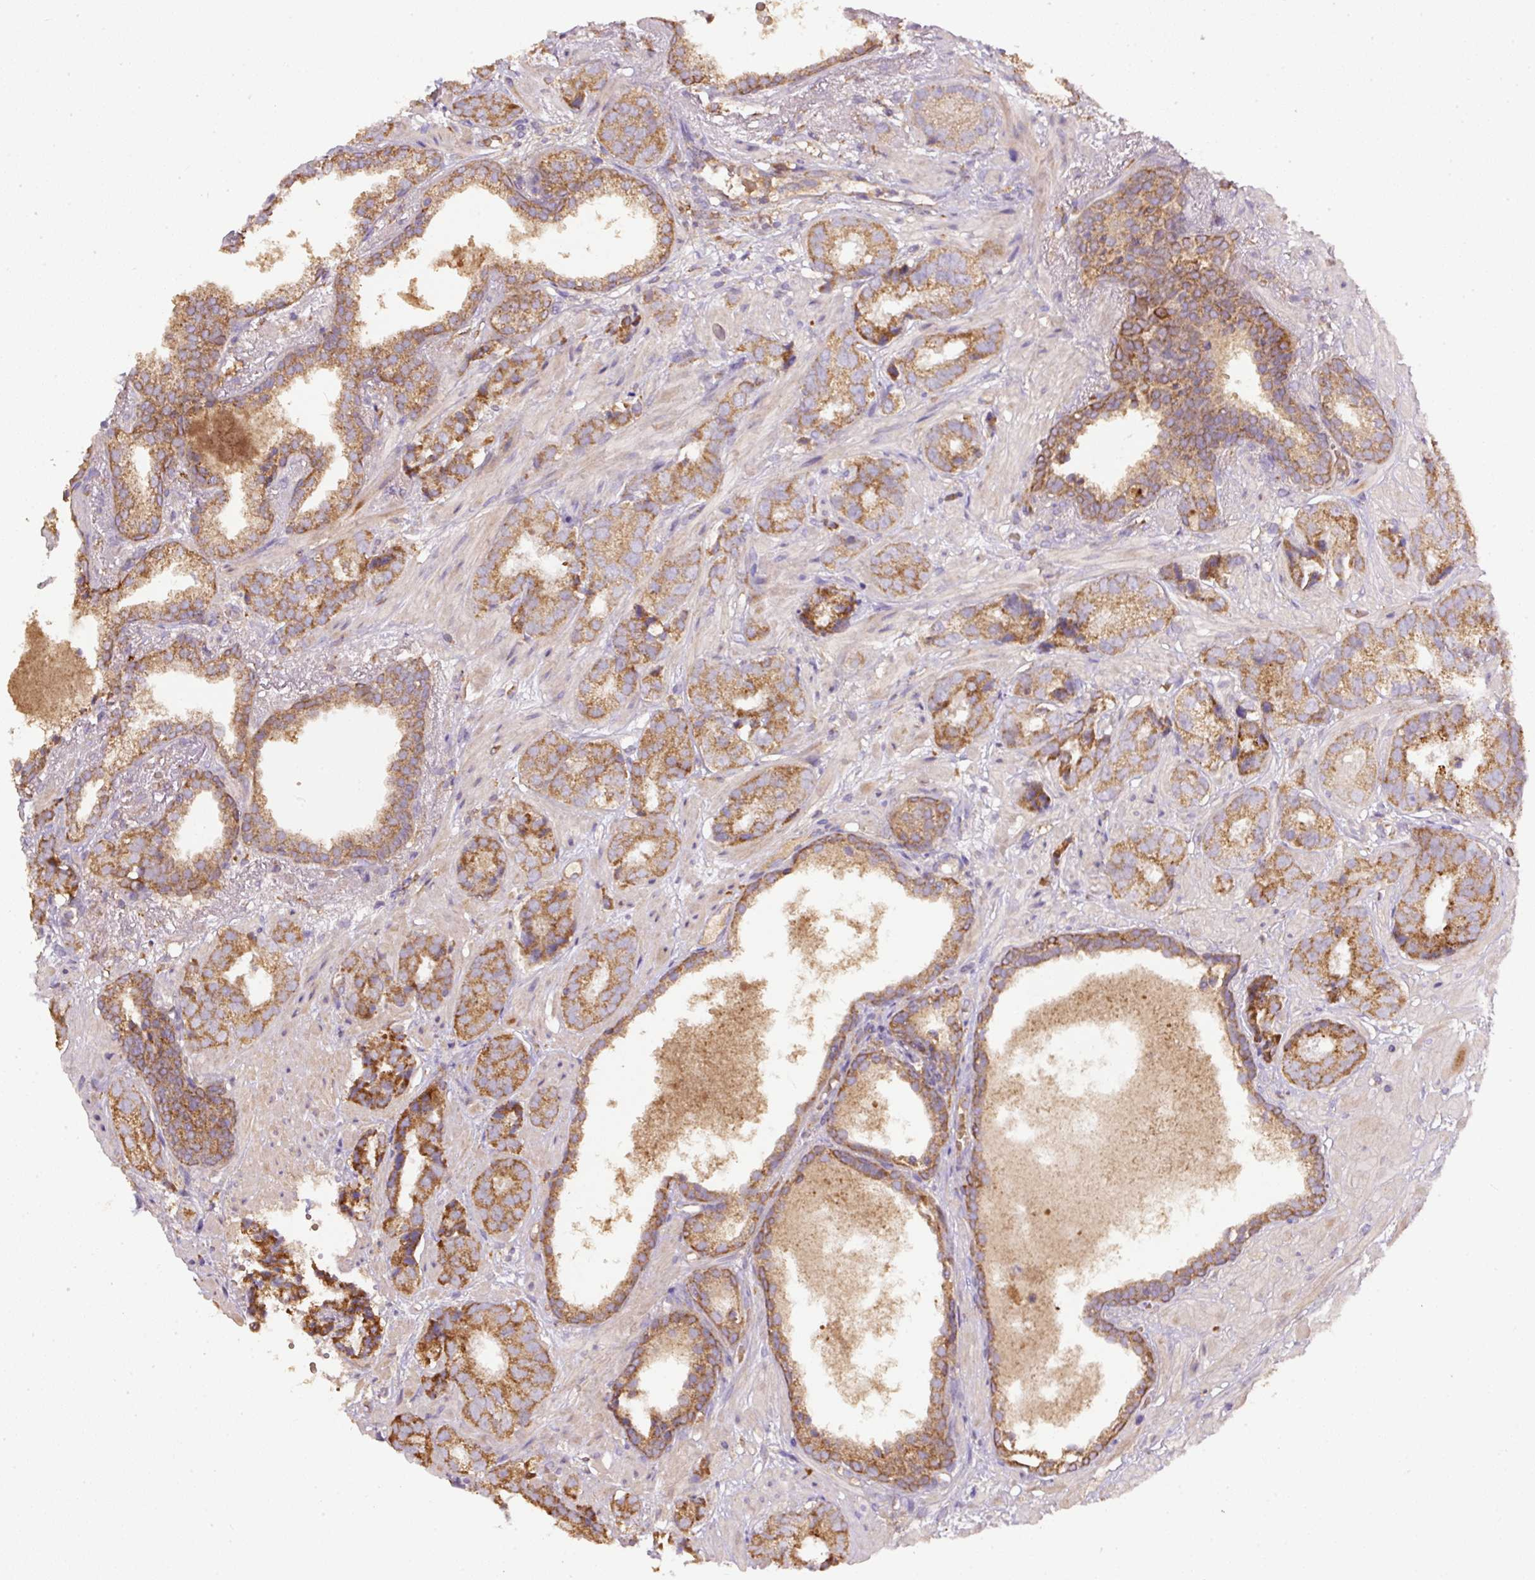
{"staining": {"intensity": "moderate", "quantity": ">75%", "location": "cytoplasmic/membranous"}, "tissue": "prostate cancer", "cell_type": "Tumor cells", "image_type": "cancer", "snomed": [{"axis": "morphology", "description": "Adenocarcinoma, High grade"}, {"axis": "topography", "description": "Prostate"}], "caption": "Immunohistochemistry (IHC) staining of prostate cancer (adenocarcinoma (high-grade)), which displays medium levels of moderate cytoplasmic/membranous expression in about >75% of tumor cells indicating moderate cytoplasmic/membranous protein positivity. The staining was performed using DAB (brown) for protein detection and nuclei were counterstained in hematoxylin (blue).", "gene": "DAPK1", "patient": {"sex": "male", "age": 71}}